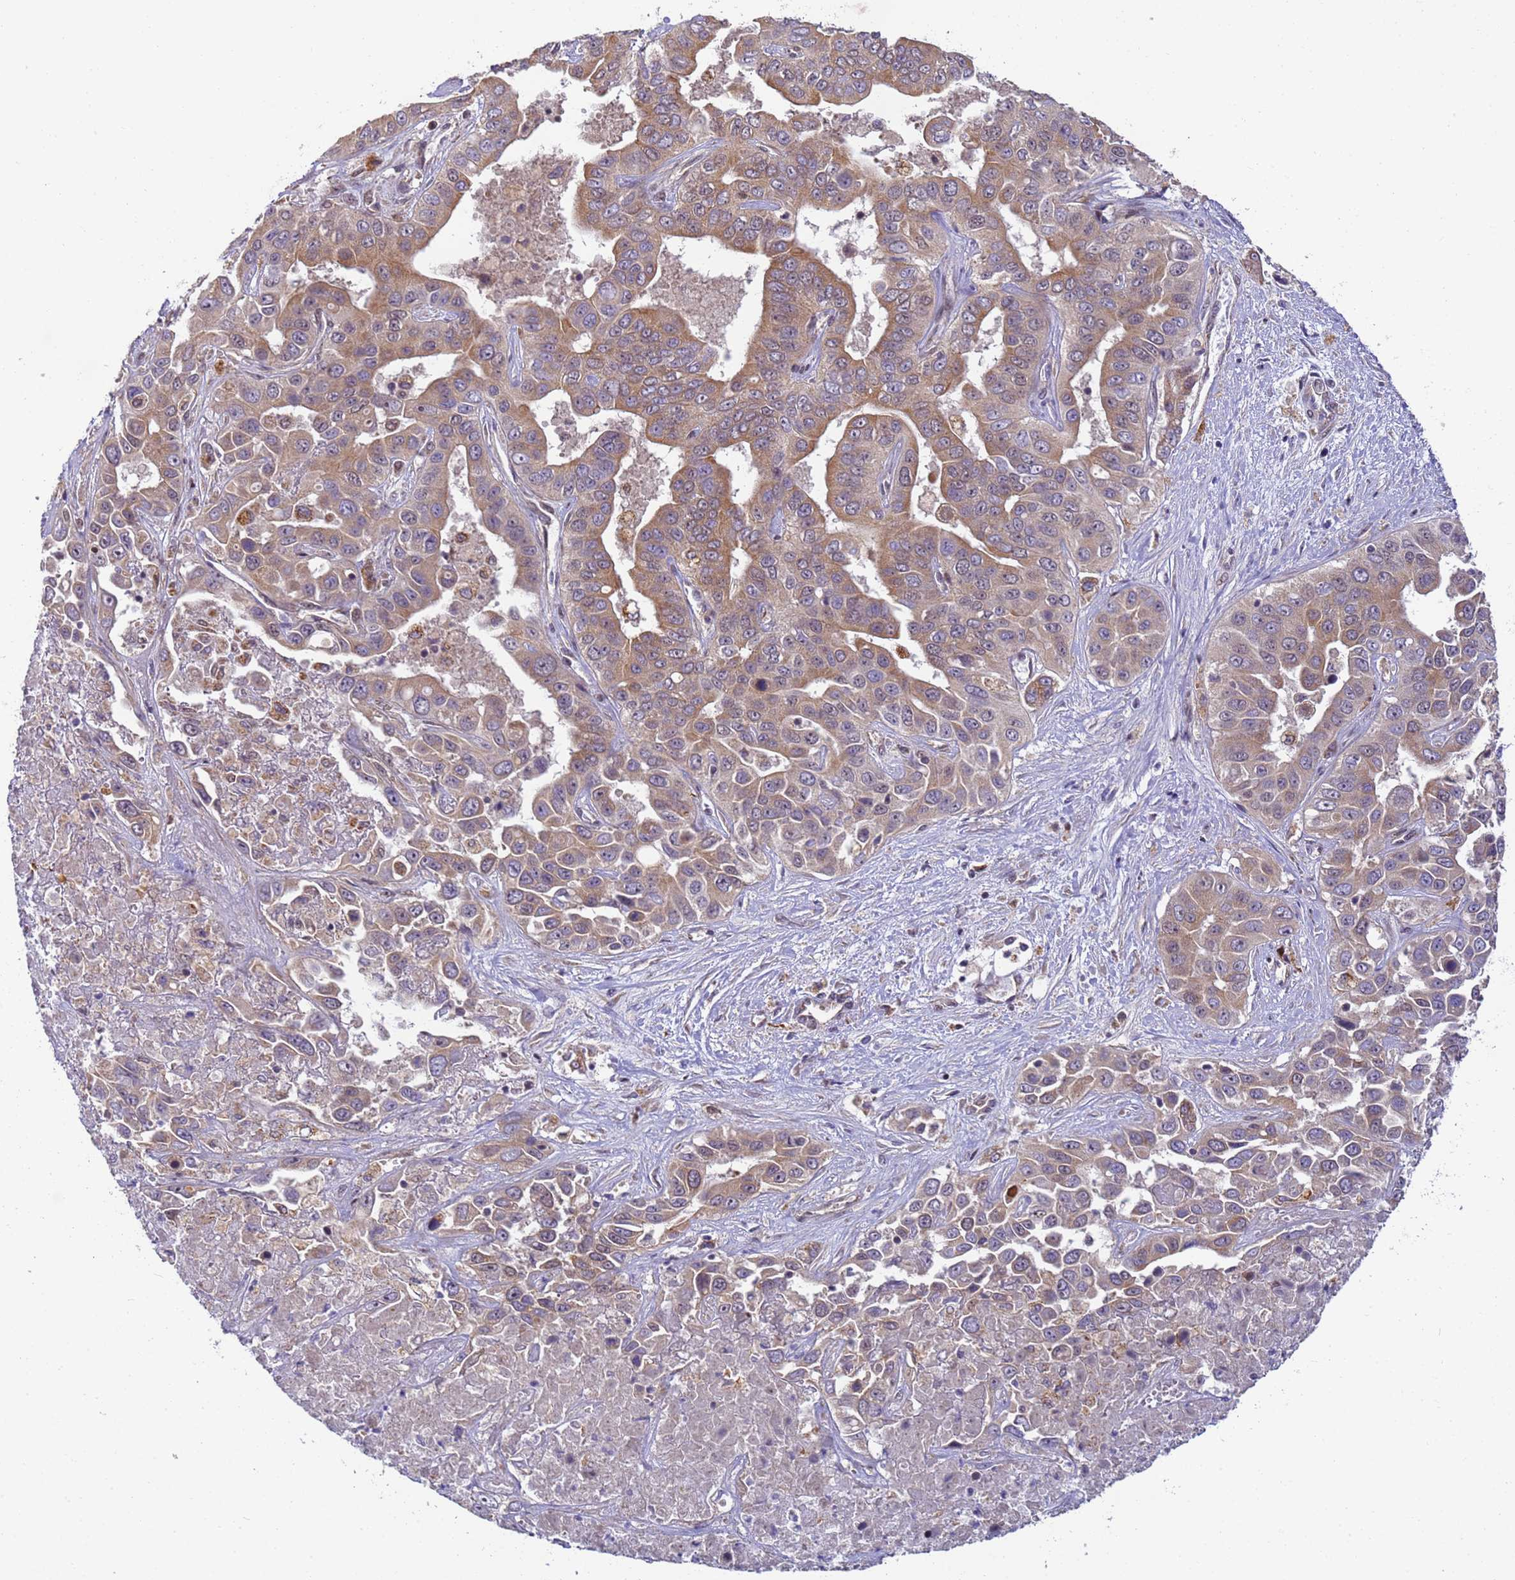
{"staining": {"intensity": "moderate", "quantity": "25%-75%", "location": "cytoplasmic/membranous"}, "tissue": "liver cancer", "cell_type": "Tumor cells", "image_type": "cancer", "snomed": [{"axis": "morphology", "description": "Cholangiocarcinoma"}, {"axis": "topography", "description": "Liver"}], "caption": "A brown stain highlights moderate cytoplasmic/membranous staining of a protein in liver cancer (cholangiocarcinoma) tumor cells. (Brightfield microscopy of DAB IHC at high magnification).", "gene": "RAPGEF3", "patient": {"sex": "female", "age": 52}}